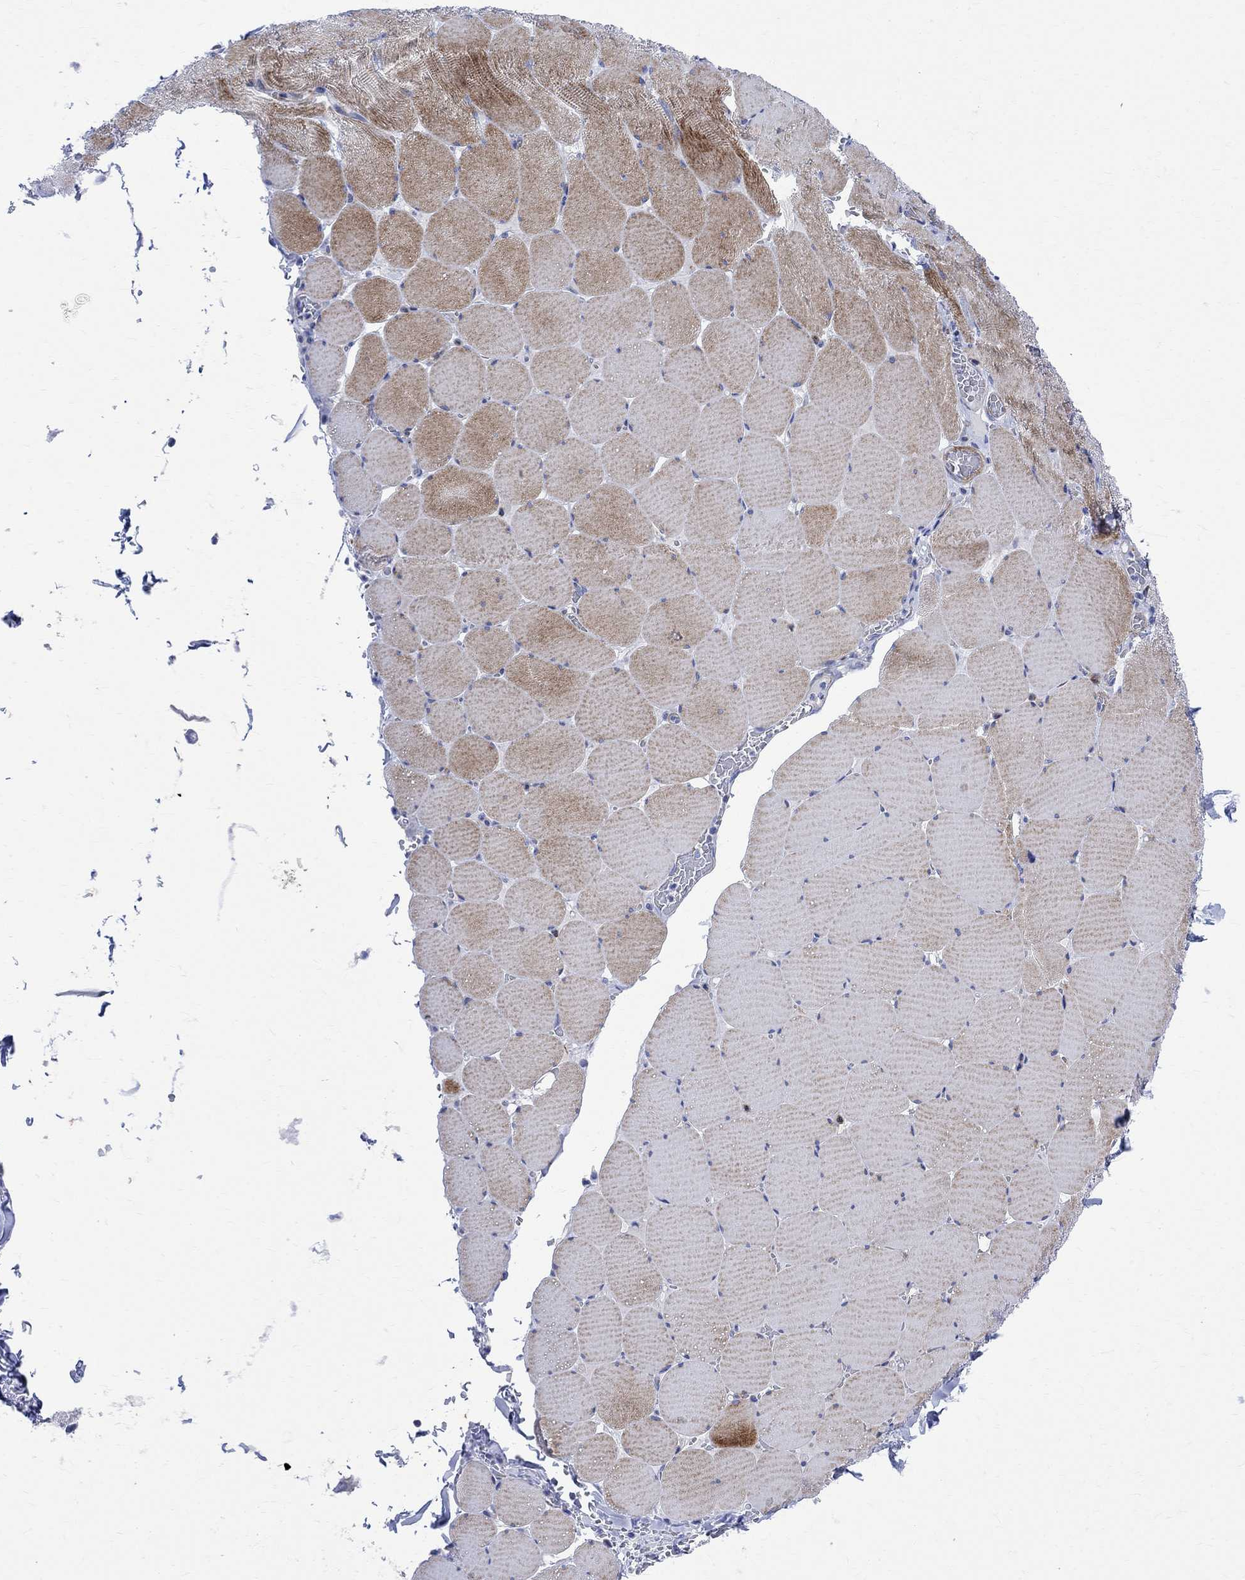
{"staining": {"intensity": "moderate", "quantity": "25%-75%", "location": "cytoplasmic/membranous"}, "tissue": "skeletal muscle", "cell_type": "Myocytes", "image_type": "normal", "snomed": [{"axis": "morphology", "description": "Normal tissue, NOS"}, {"axis": "morphology", "description": "Malignant melanoma, Metastatic site"}, {"axis": "topography", "description": "Skeletal muscle"}], "caption": "A high-resolution photomicrograph shows immunohistochemistry staining of benign skeletal muscle, which displays moderate cytoplasmic/membranous positivity in approximately 25%-75% of myocytes.", "gene": "PARVB", "patient": {"sex": "male", "age": 50}}